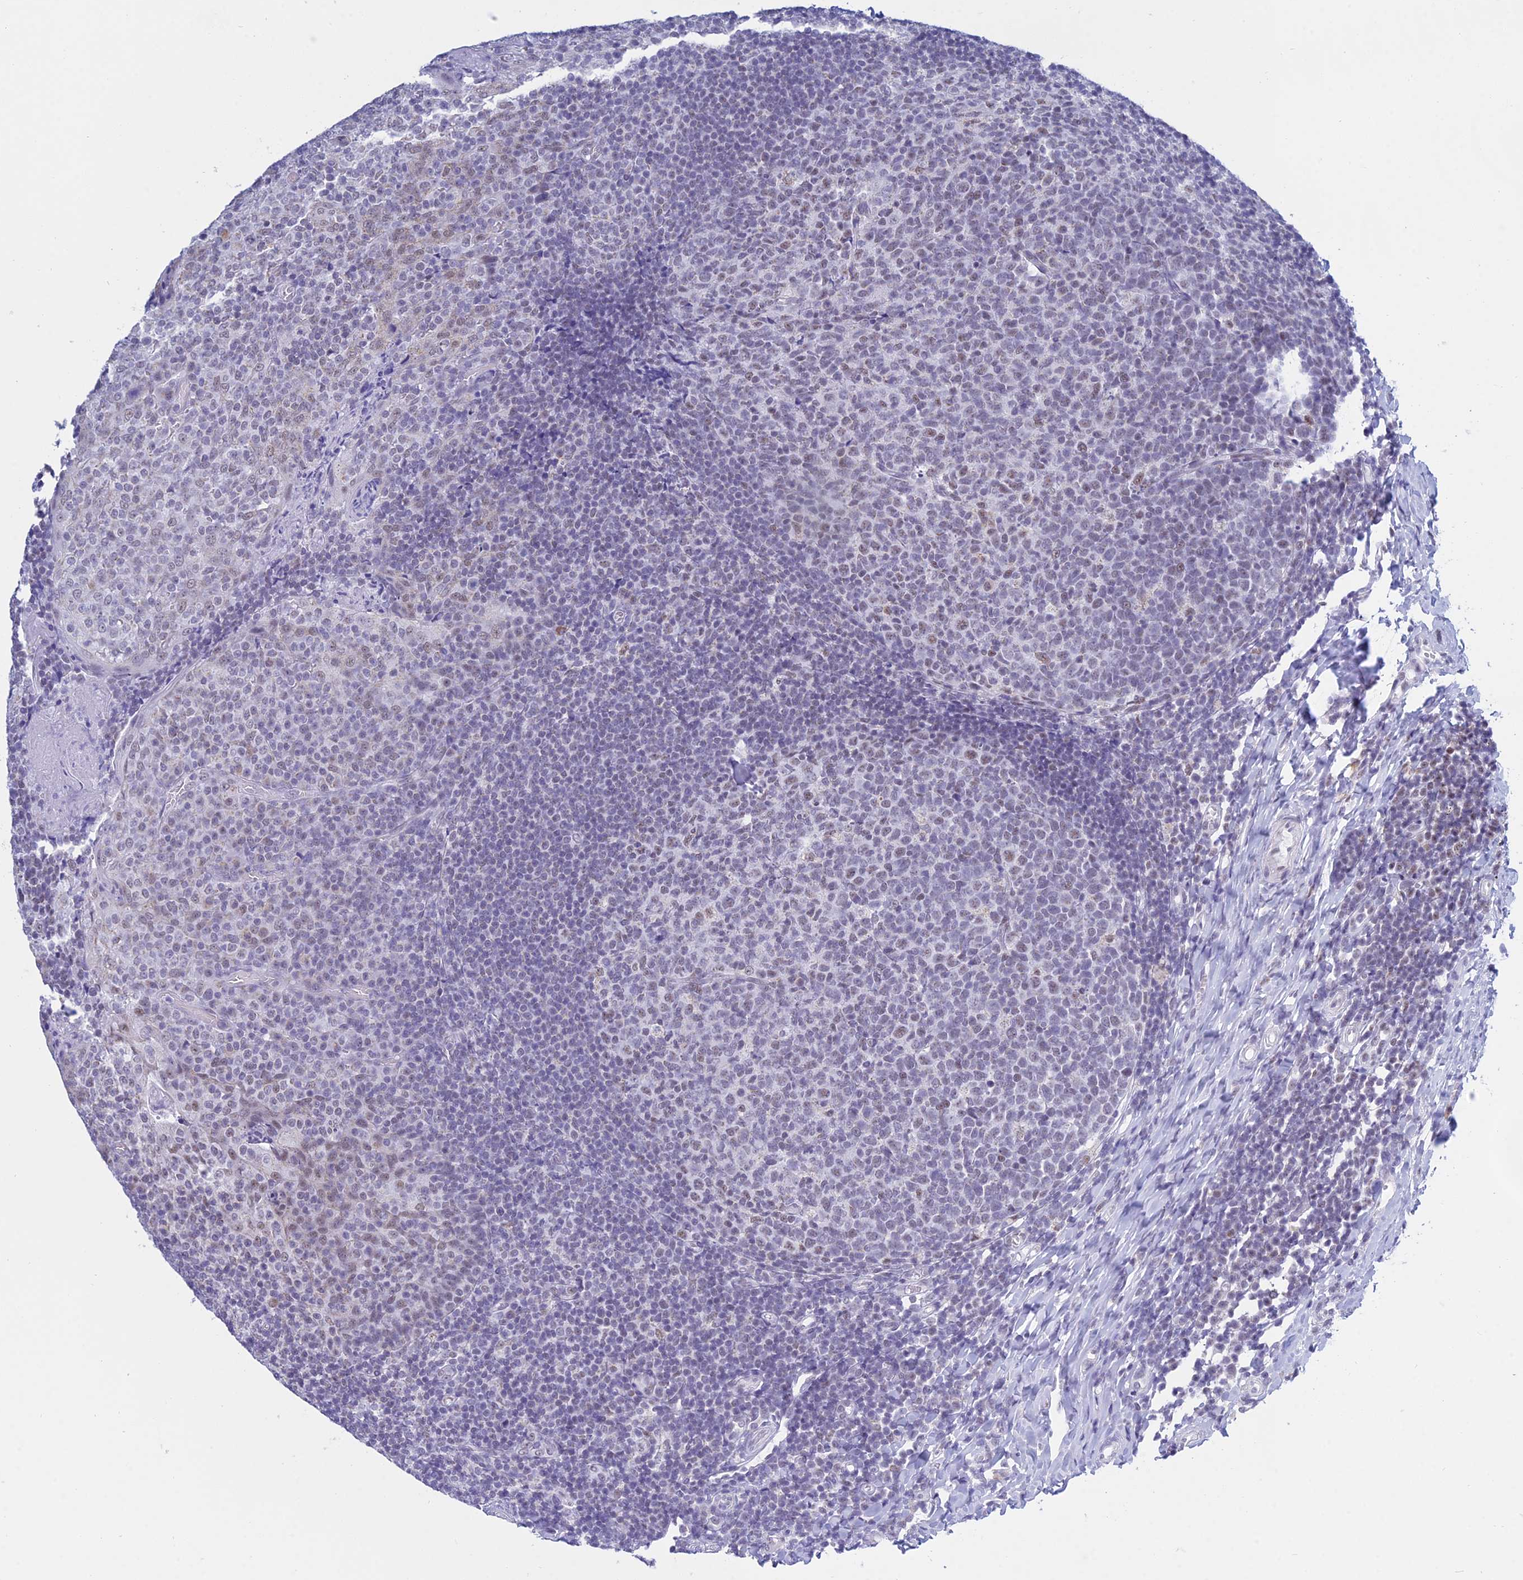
{"staining": {"intensity": "weak", "quantity": "25%-75%", "location": "nuclear"}, "tissue": "tonsil", "cell_type": "Germinal center cells", "image_type": "normal", "snomed": [{"axis": "morphology", "description": "Normal tissue, NOS"}, {"axis": "topography", "description": "Tonsil"}], "caption": "Human tonsil stained for a protein (brown) shows weak nuclear positive positivity in approximately 25%-75% of germinal center cells.", "gene": "KLF14", "patient": {"sex": "female", "age": 19}}